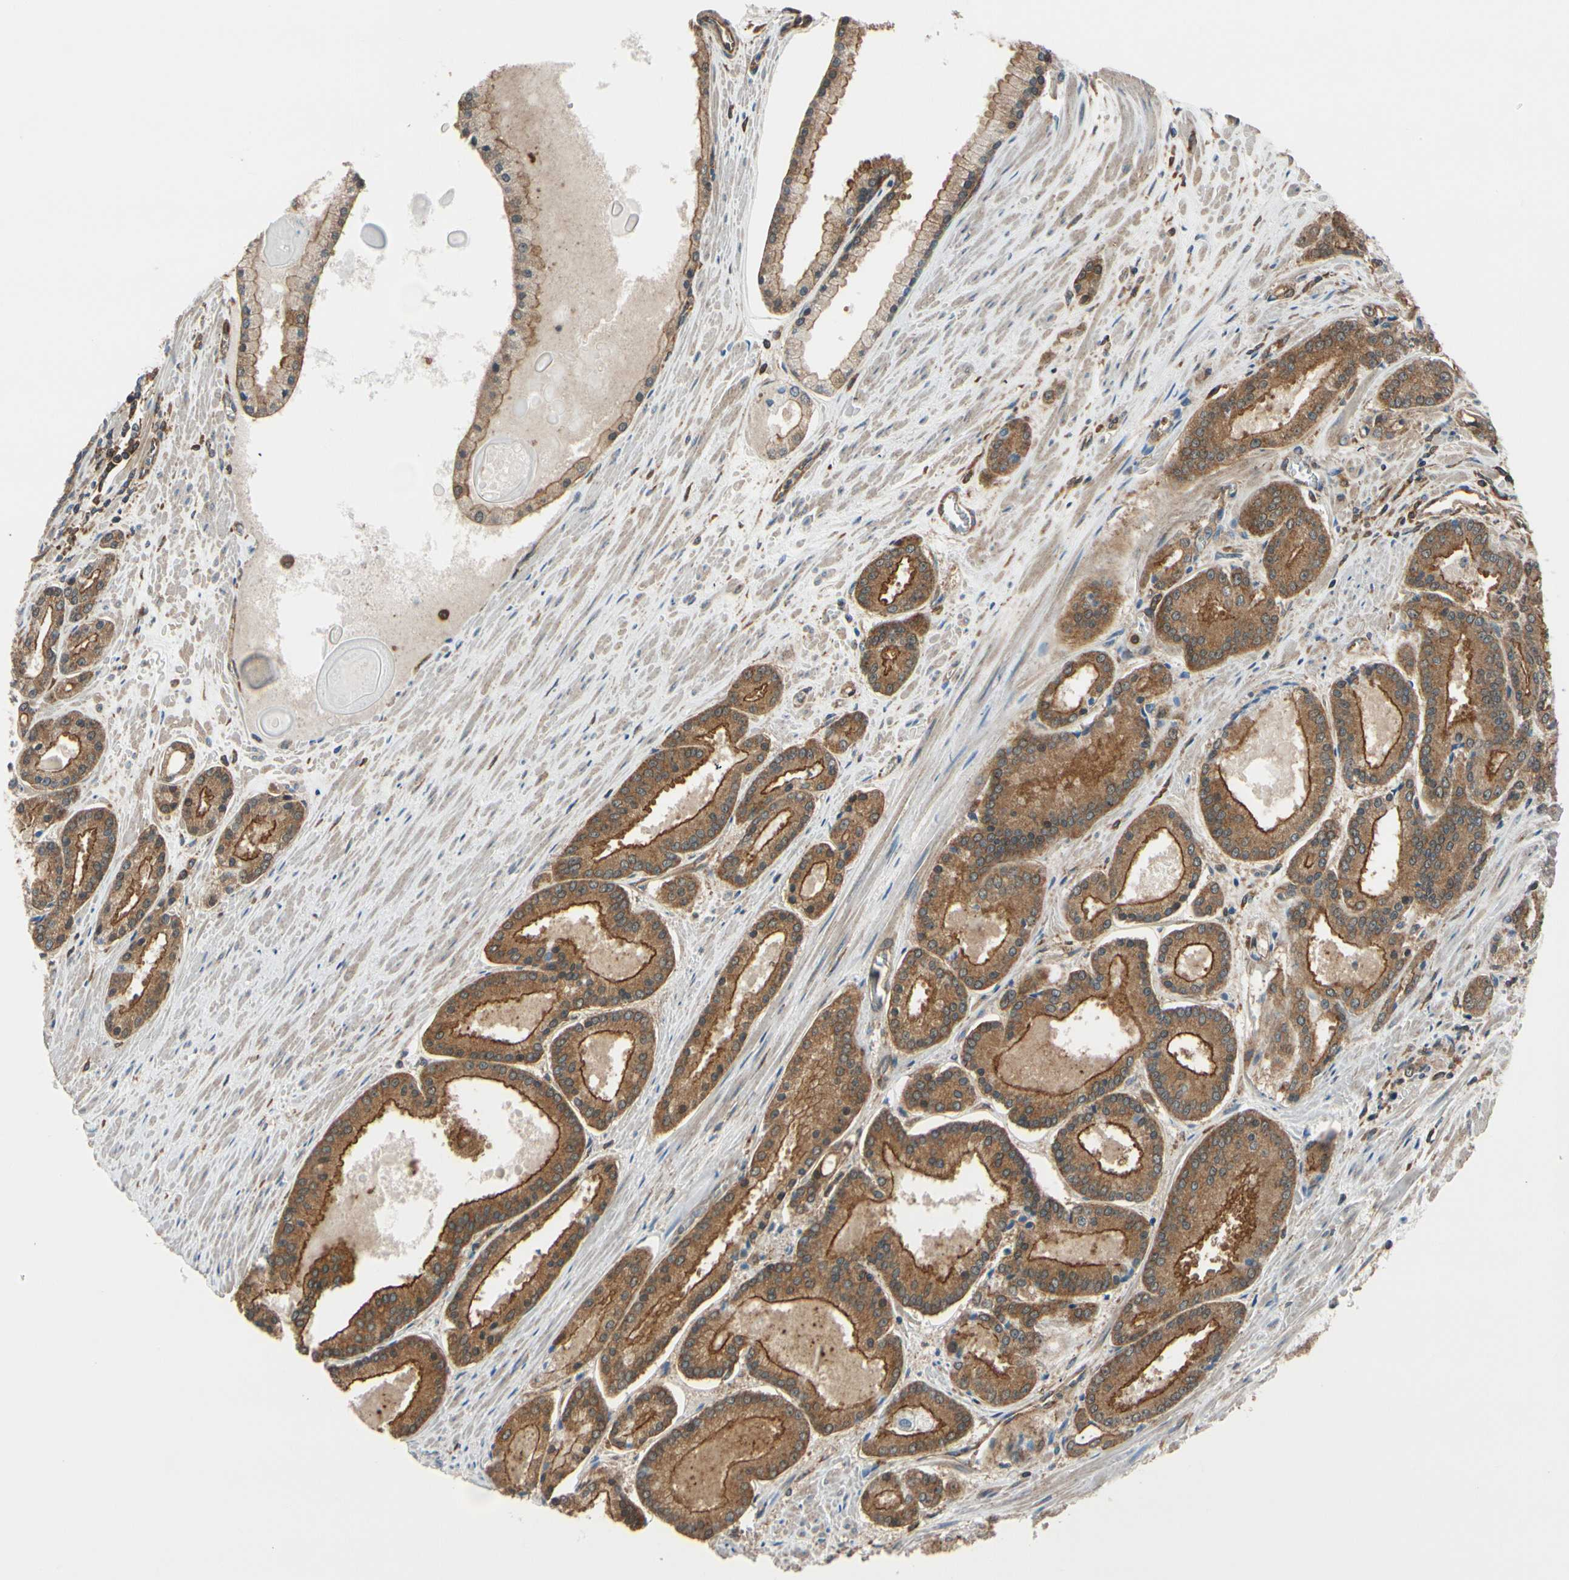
{"staining": {"intensity": "moderate", "quantity": "25%-75%", "location": "cytoplasmic/membranous"}, "tissue": "prostate cancer", "cell_type": "Tumor cells", "image_type": "cancer", "snomed": [{"axis": "morphology", "description": "Adenocarcinoma, Low grade"}, {"axis": "topography", "description": "Prostate"}], "caption": "Tumor cells display medium levels of moderate cytoplasmic/membranous staining in approximately 25%-75% of cells in human prostate cancer. (brown staining indicates protein expression, while blue staining denotes nuclei).", "gene": "EPS15", "patient": {"sex": "male", "age": 59}}